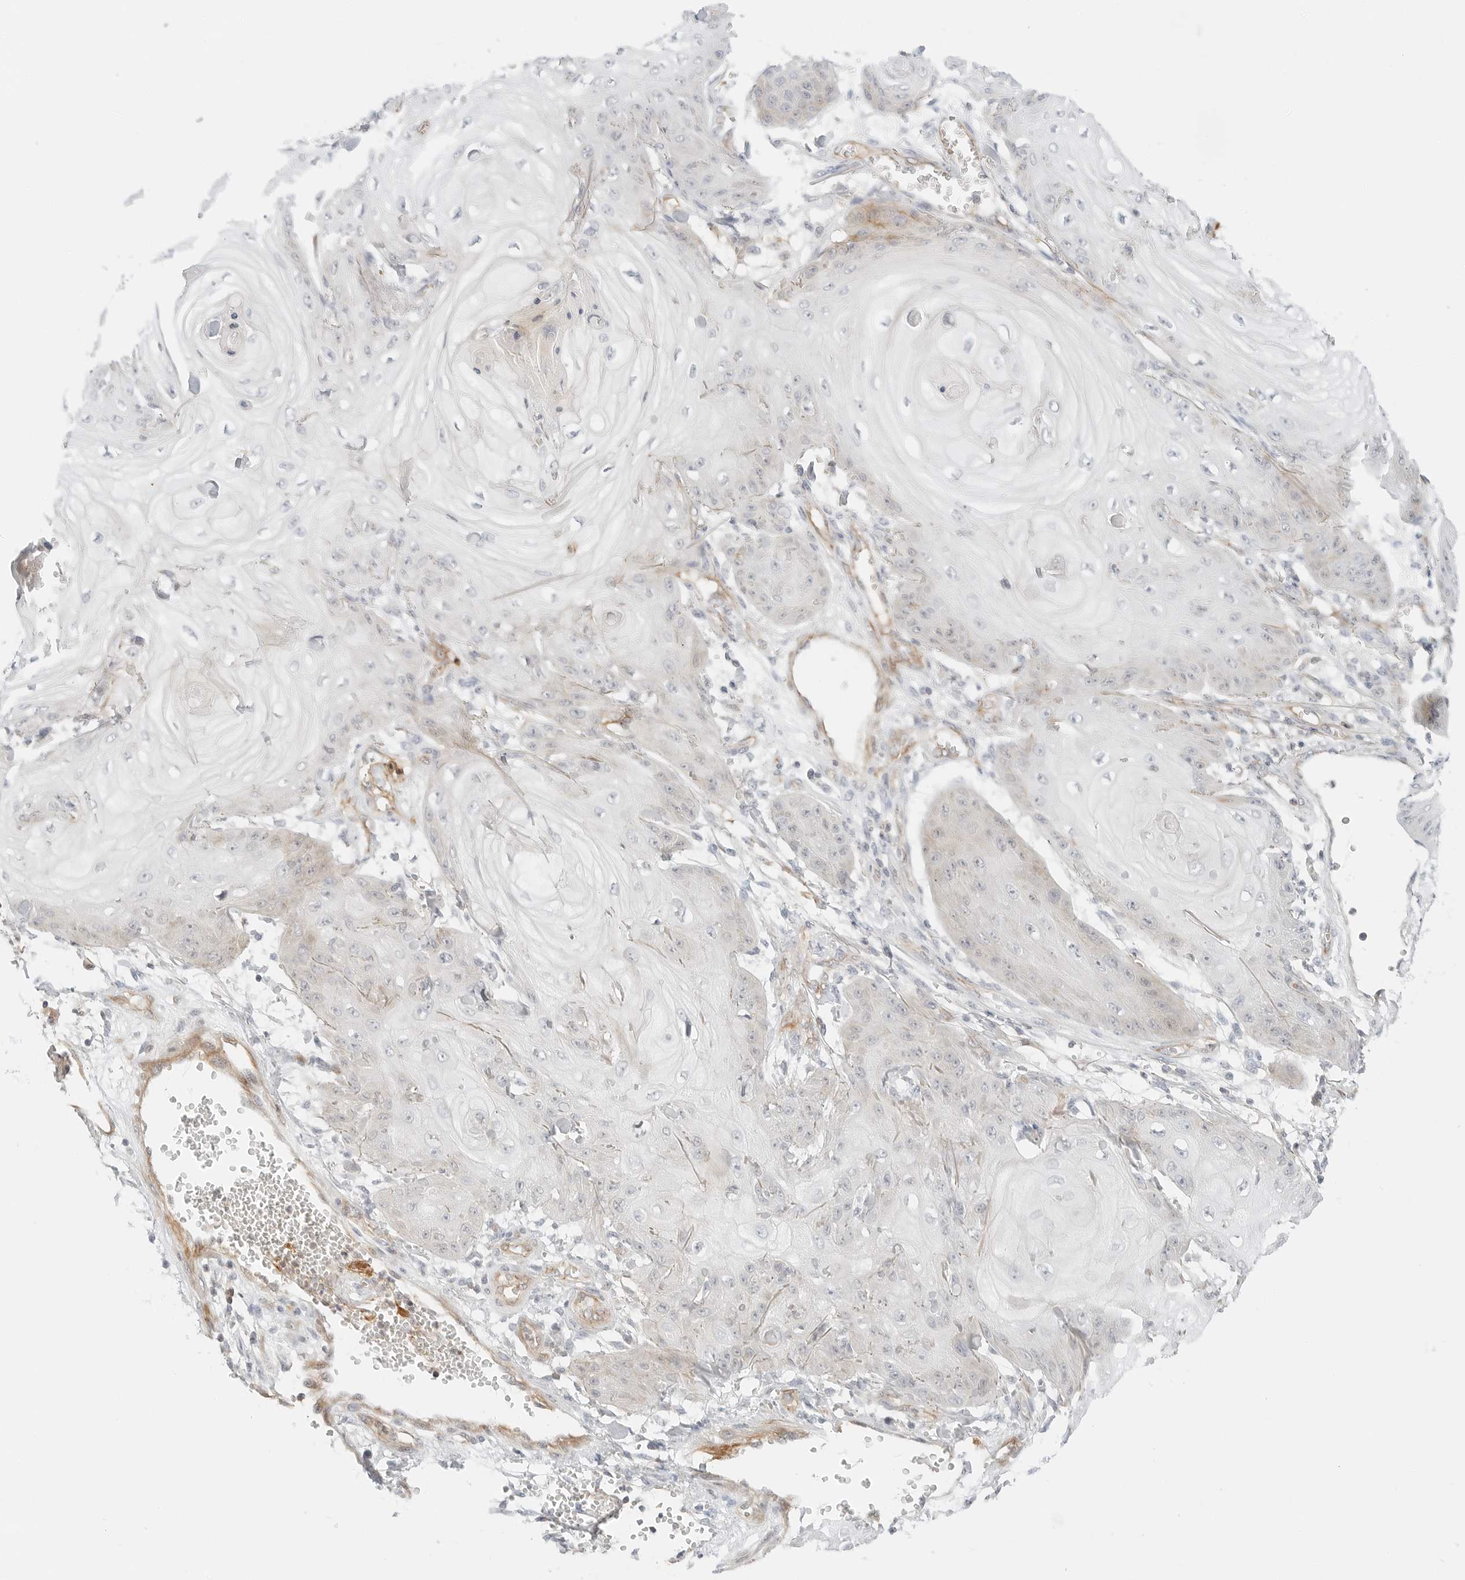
{"staining": {"intensity": "weak", "quantity": "<25%", "location": "cytoplasmic/membranous"}, "tissue": "skin cancer", "cell_type": "Tumor cells", "image_type": "cancer", "snomed": [{"axis": "morphology", "description": "Squamous cell carcinoma, NOS"}, {"axis": "topography", "description": "Skin"}], "caption": "Immunohistochemical staining of human squamous cell carcinoma (skin) reveals no significant staining in tumor cells. Nuclei are stained in blue.", "gene": "IQCC", "patient": {"sex": "male", "age": 74}}